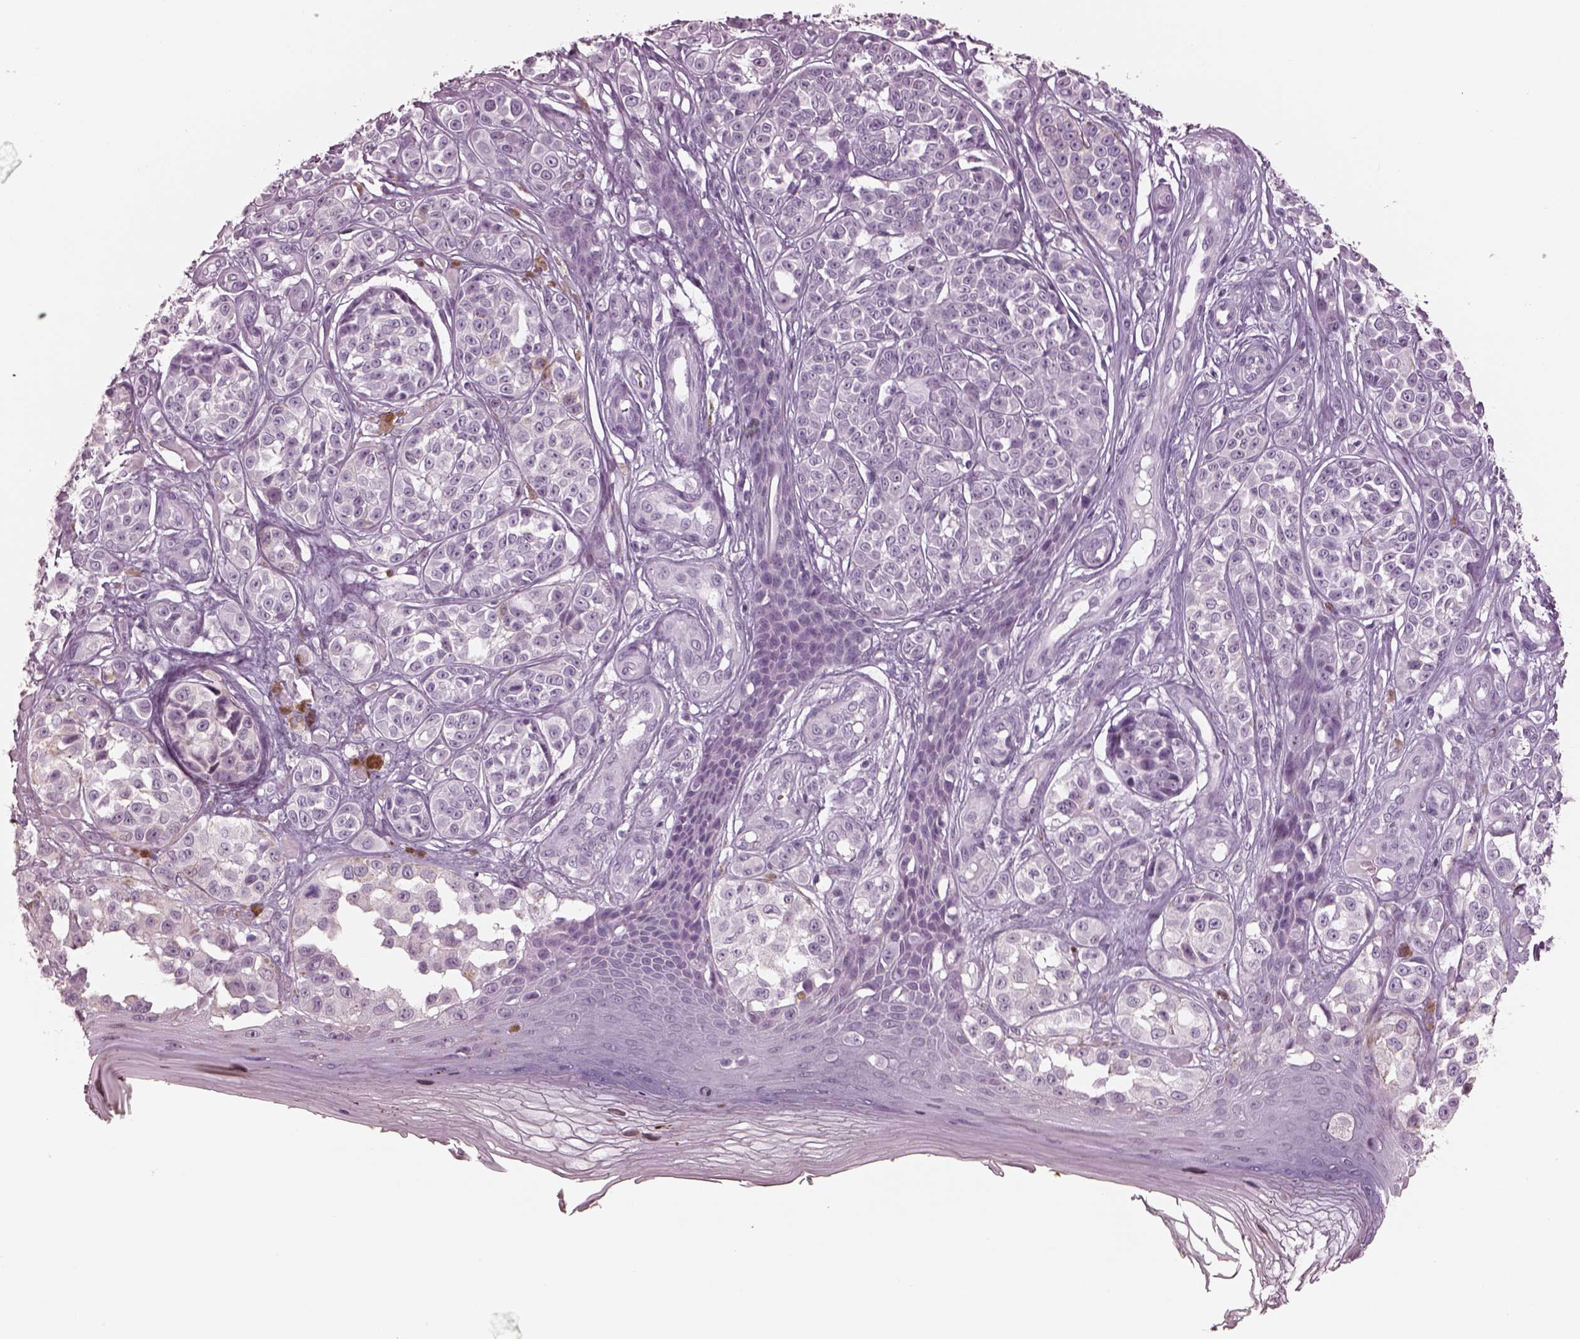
{"staining": {"intensity": "negative", "quantity": "none", "location": "none"}, "tissue": "melanoma", "cell_type": "Tumor cells", "image_type": "cancer", "snomed": [{"axis": "morphology", "description": "Malignant melanoma, NOS"}, {"axis": "topography", "description": "Skin"}], "caption": "This is an immunohistochemistry photomicrograph of malignant melanoma. There is no expression in tumor cells.", "gene": "C2orf81", "patient": {"sex": "female", "age": 90}}